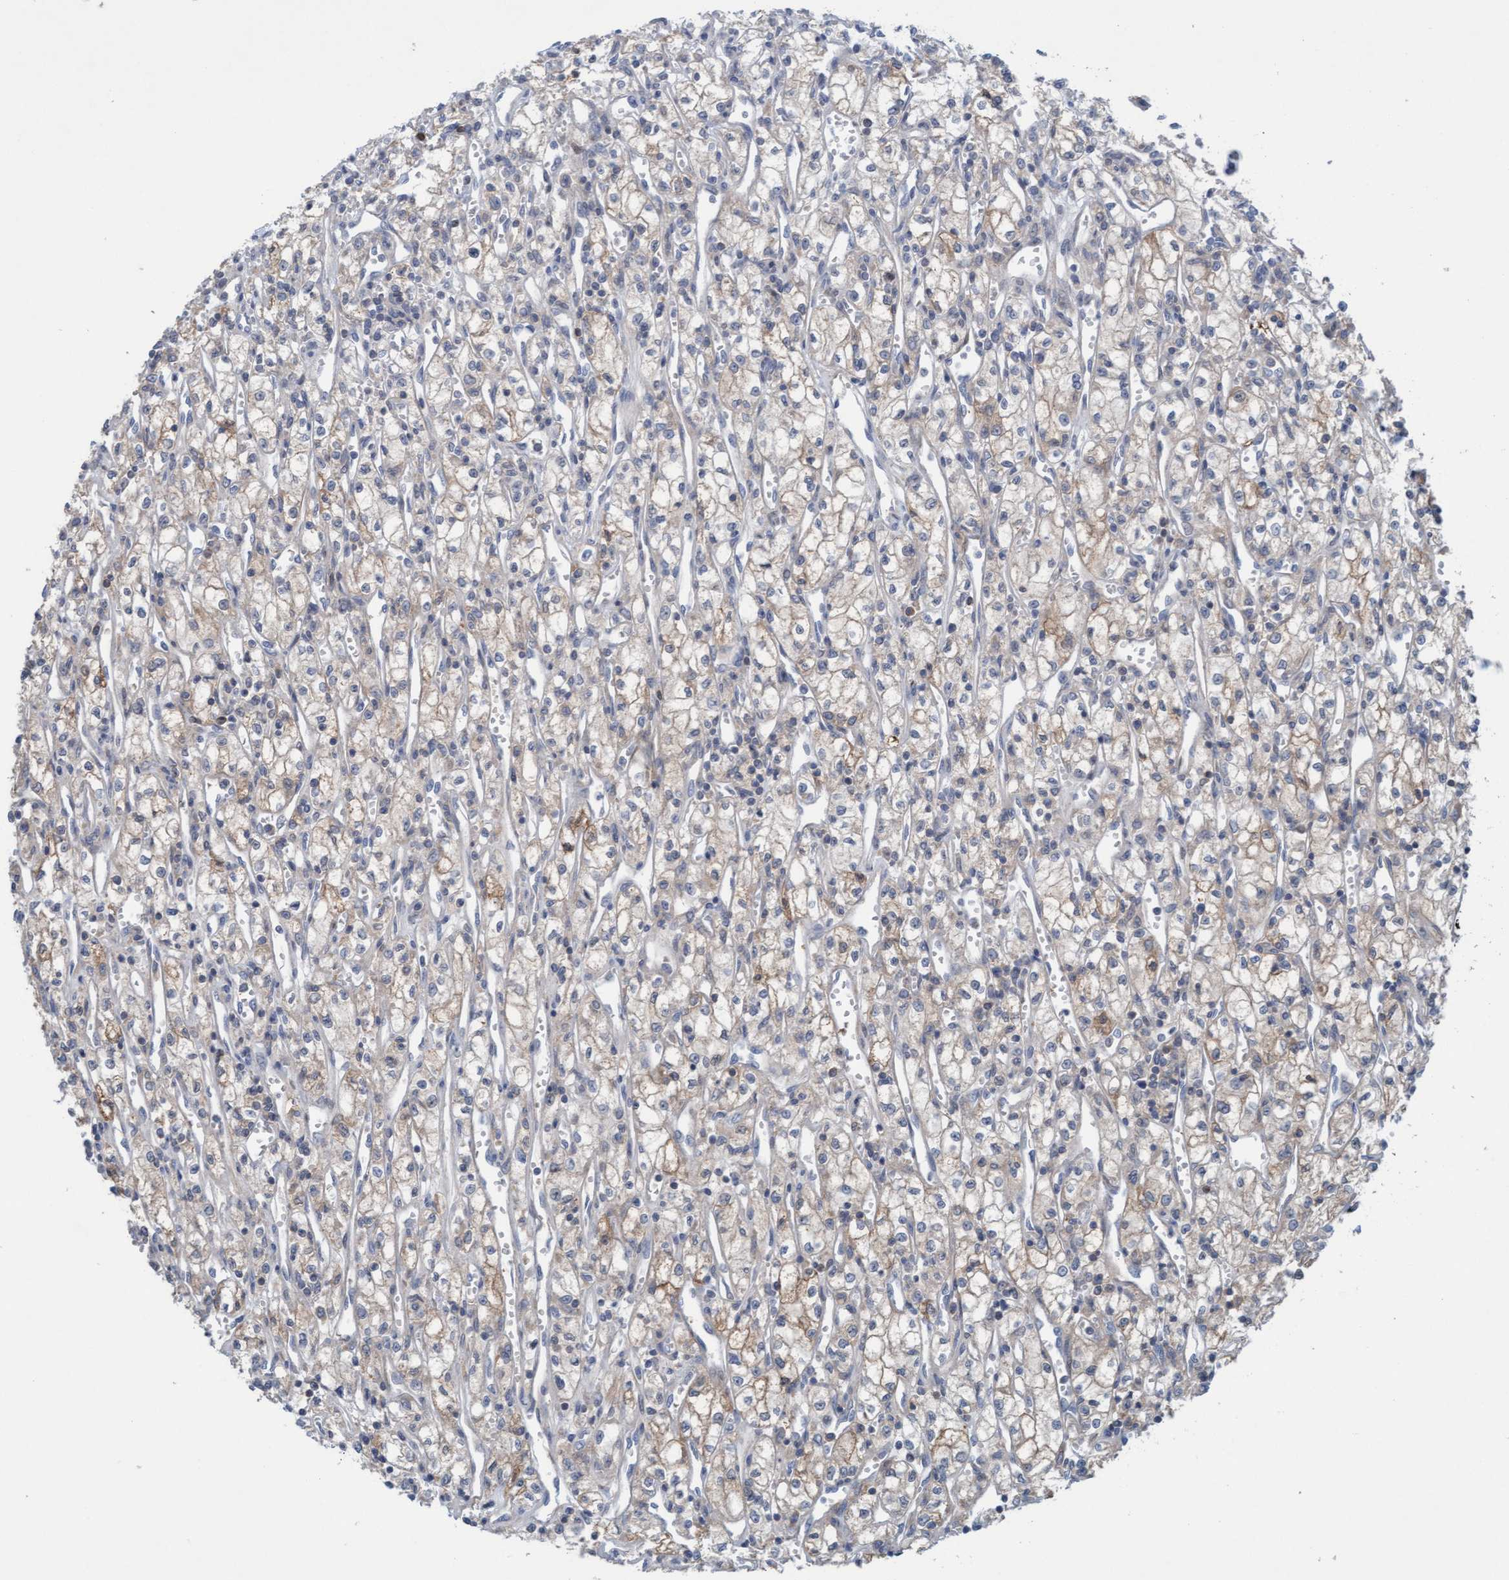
{"staining": {"intensity": "negative", "quantity": "none", "location": "none"}, "tissue": "renal cancer", "cell_type": "Tumor cells", "image_type": "cancer", "snomed": [{"axis": "morphology", "description": "Adenocarcinoma, NOS"}, {"axis": "topography", "description": "Kidney"}], "caption": "A high-resolution image shows immunohistochemistry (IHC) staining of adenocarcinoma (renal), which reveals no significant staining in tumor cells.", "gene": "KLHL25", "patient": {"sex": "male", "age": 59}}